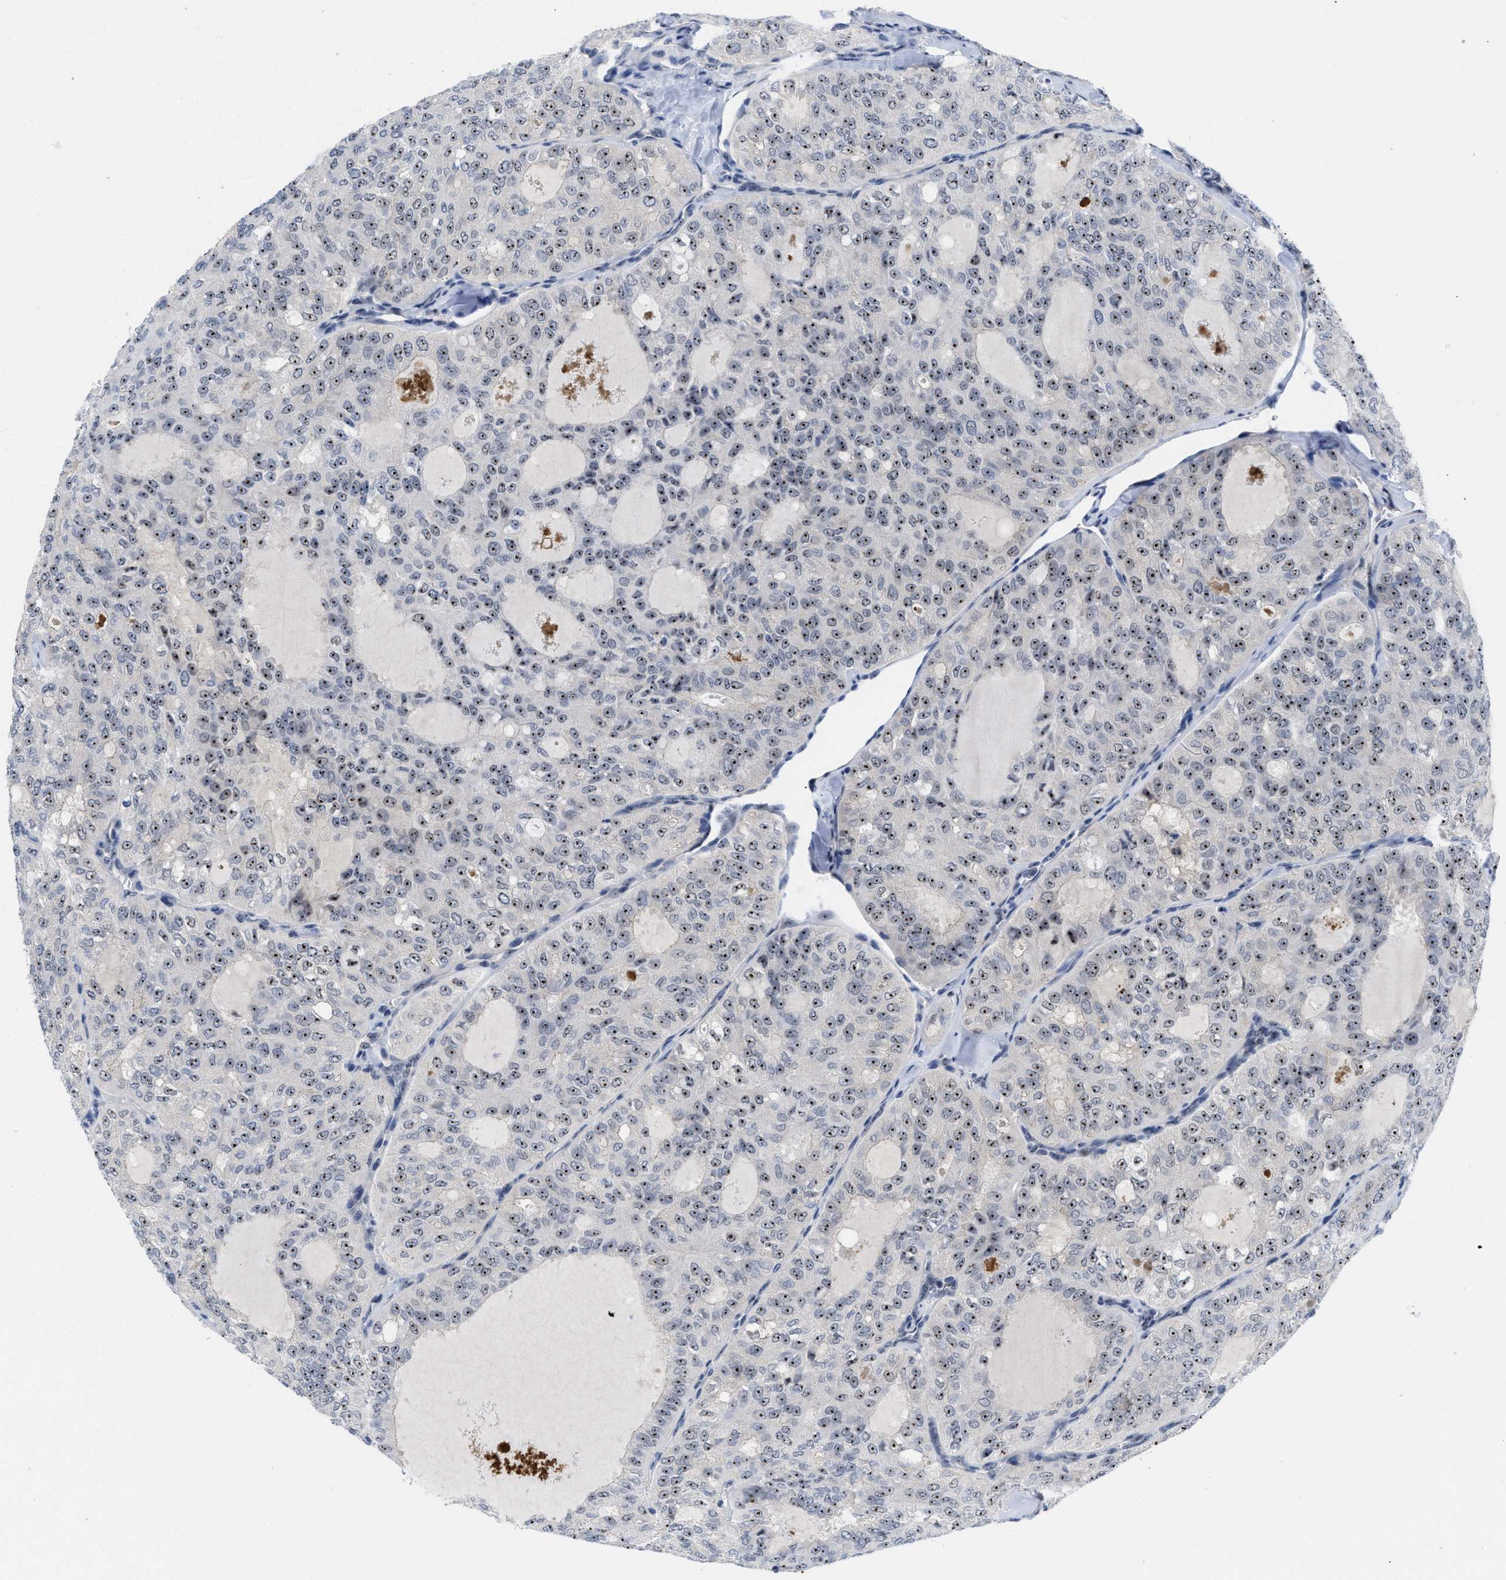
{"staining": {"intensity": "moderate", "quantity": ">75%", "location": "nuclear"}, "tissue": "thyroid cancer", "cell_type": "Tumor cells", "image_type": "cancer", "snomed": [{"axis": "morphology", "description": "Follicular adenoma carcinoma, NOS"}, {"axis": "topography", "description": "Thyroid gland"}], "caption": "The histopathology image shows immunohistochemical staining of follicular adenoma carcinoma (thyroid). There is moderate nuclear positivity is identified in approximately >75% of tumor cells.", "gene": "NOP58", "patient": {"sex": "male", "age": 75}}